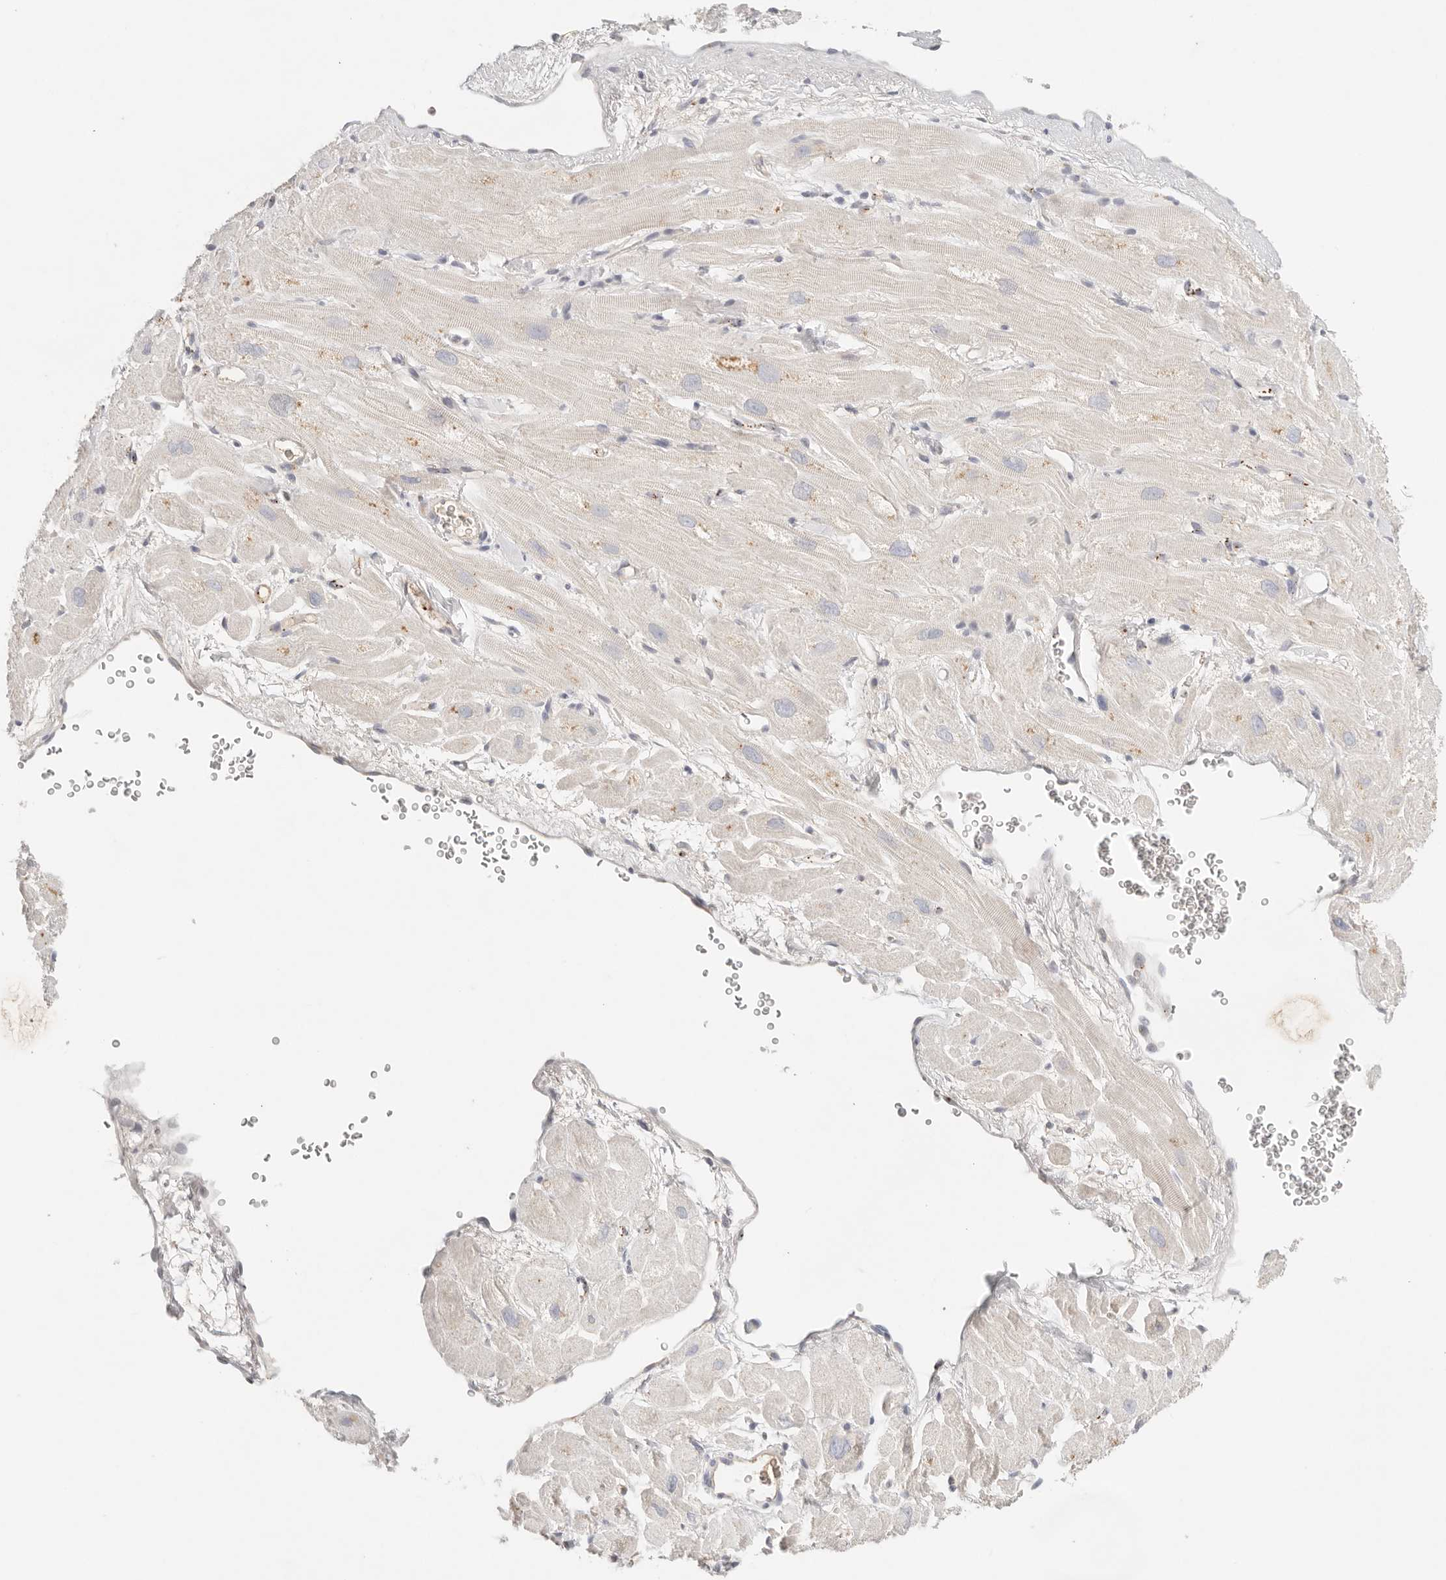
{"staining": {"intensity": "weak", "quantity": "<25%", "location": "cytoplasmic/membranous"}, "tissue": "heart muscle", "cell_type": "Cardiomyocytes", "image_type": "normal", "snomed": [{"axis": "morphology", "description": "Normal tissue, NOS"}, {"axis": "topography", "description": "Heart"}], "caption": "Immunohistochemistry histopathology image of normal human heart muscle stained for a protein (brown), which demonstrates no positivity in cardiomyocytes.", "gene": "CEP120", "patient": {"sex": "male", "age": 49}}